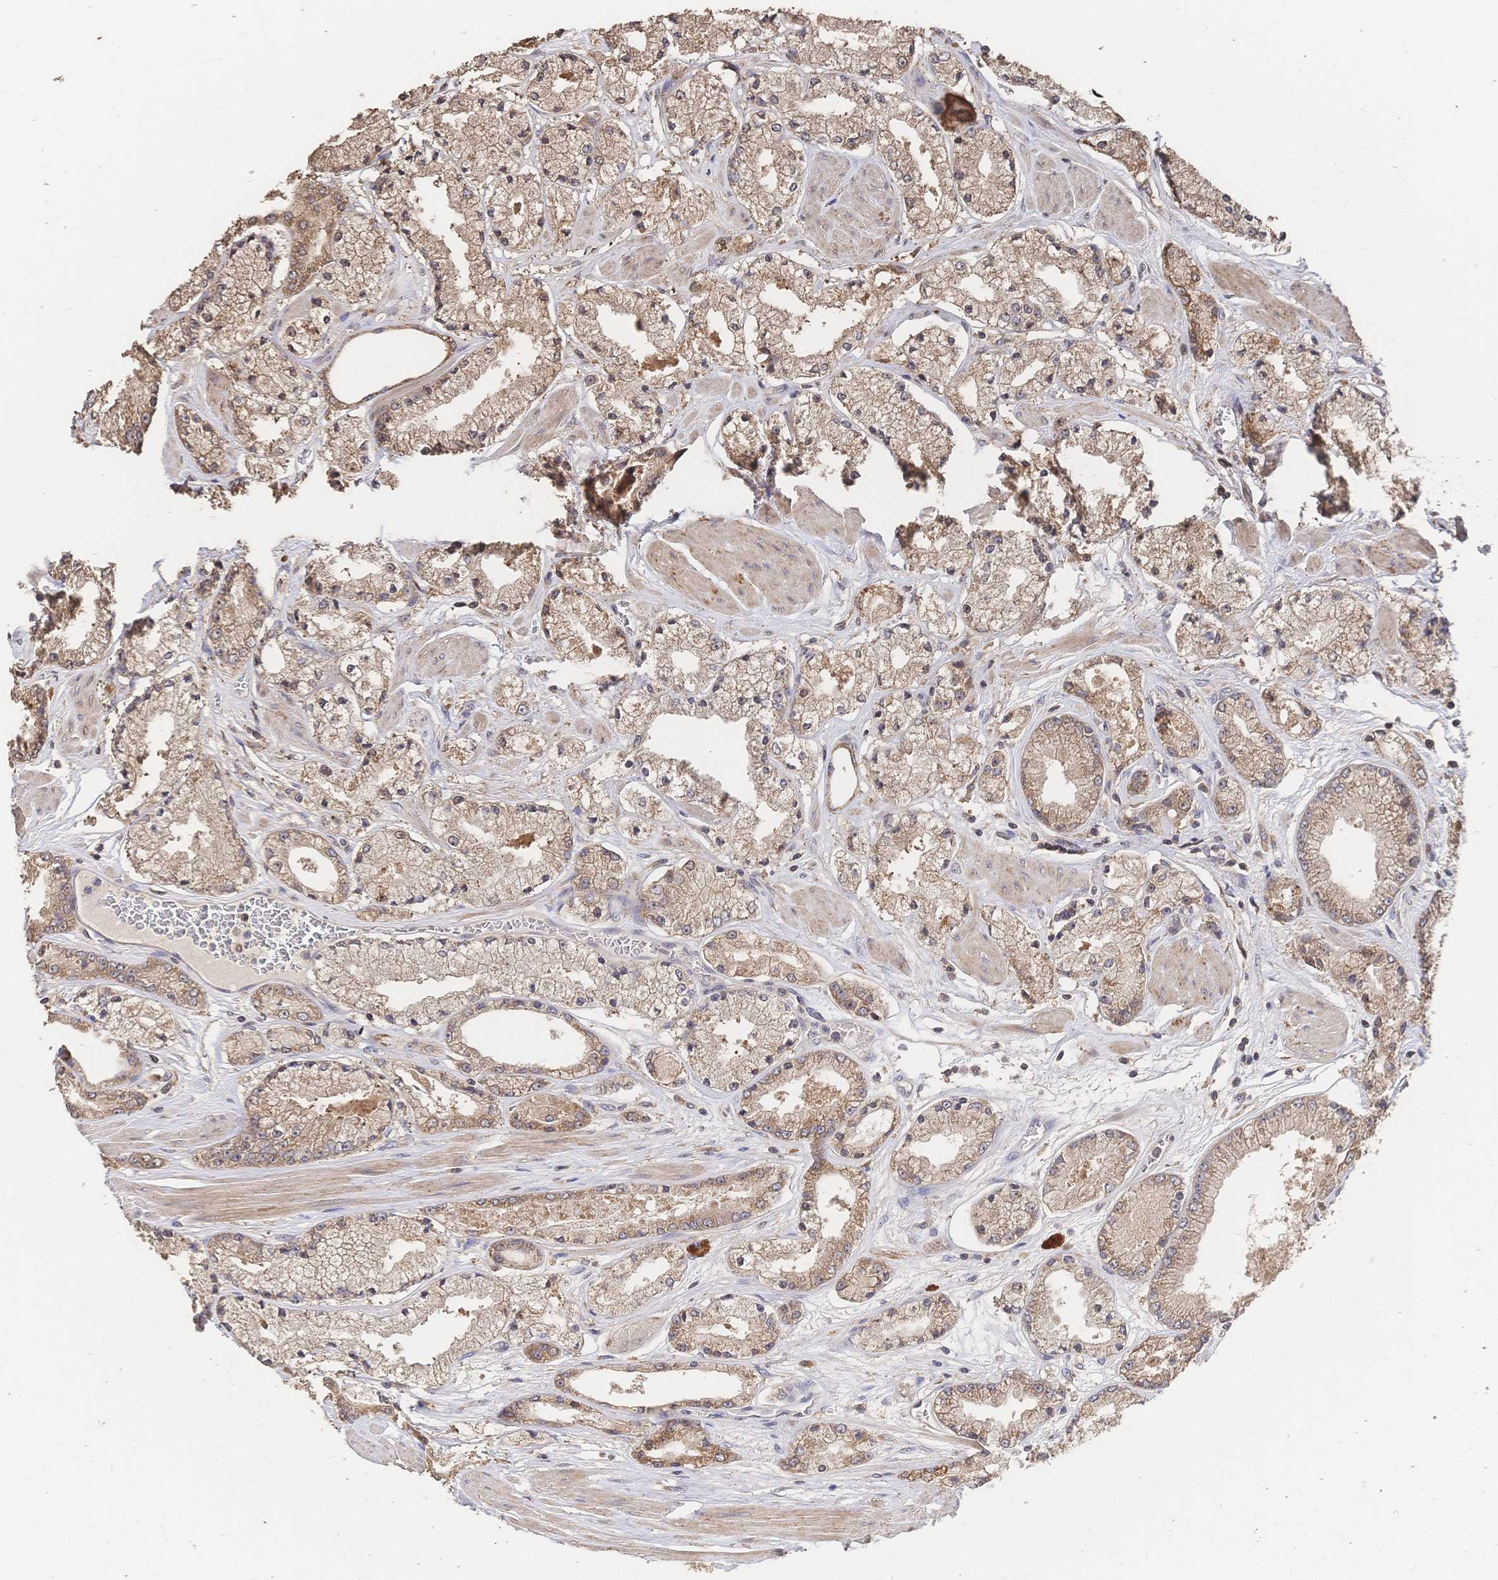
{"staining": {"intensity": "moderate", "quantity": ">75%", "location": "cytoplasmic/membranous"}, "tissue": "prostate cancer", "cell_type": "Tumor cells", "image_type": "cancer", "snomed": [{"axis": "morphology", "description": "Adenocarcinoma, High grade"}, {"axis": "topography", "description": "Prostate"}], "caption": "This is an image of immunohistochemistry staining of prostate high-grade adenocarcinoma, which shows moderate staining in the cytoplasmic/membranous of tumor cells.", "gene": "DNAJA4", "patient": {"sex": "male", "age": 63}}